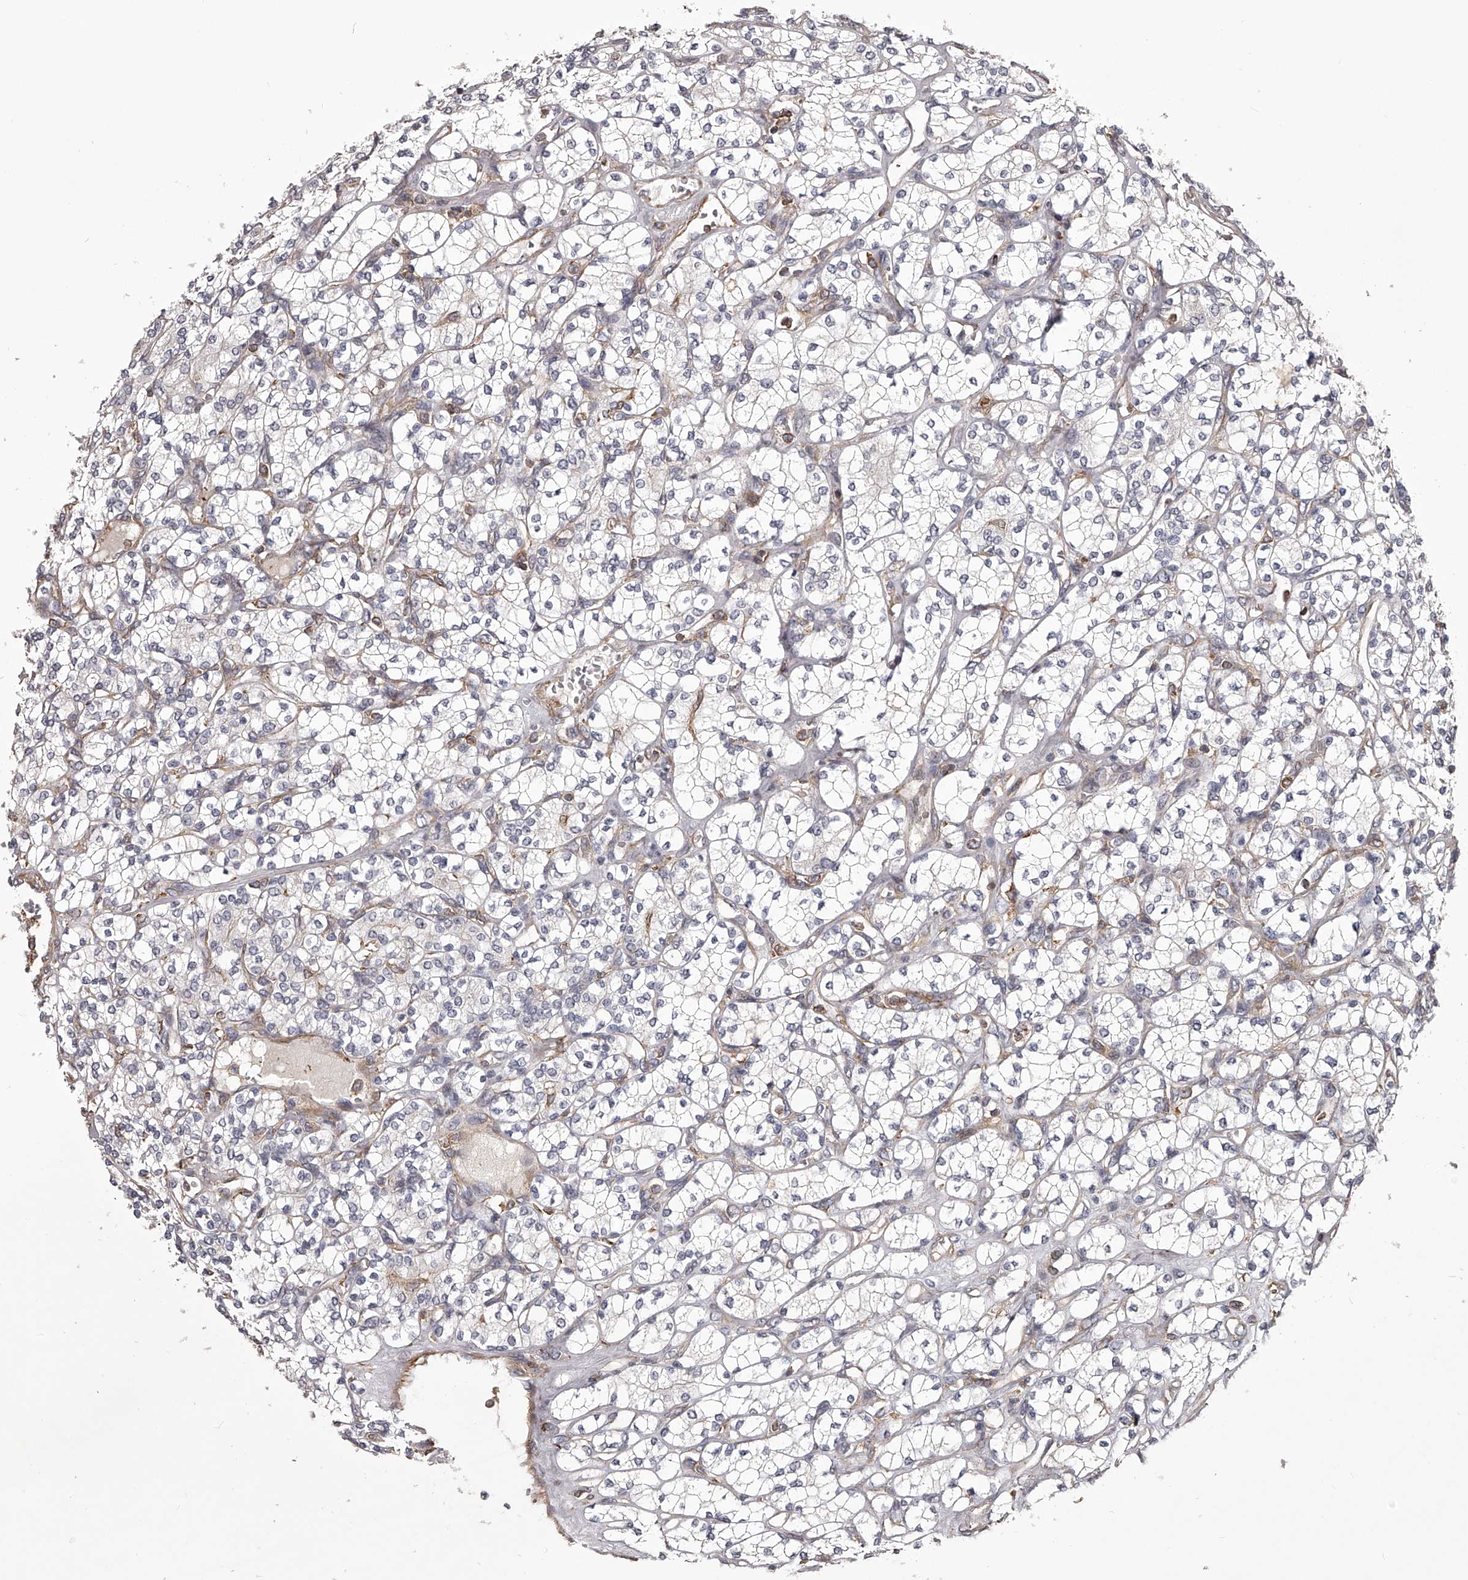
{"staining": {"intensity": "negative", "quantity": "none", "location": "none"}, "tissue": "renal cancer", "cell_type": "Tumor cells", "image_type": "cancer", "snomed": [{"axis": "morphology", "description": "Adenocarcinoma, NOS"}, {"axis": "topography", "description": "Kidney"}], "caption": "The image shows no significant positivity in tumor cells of adenocarcinoma (renal).", "gene": "RRP36", "patient": {"sex": "male", "age": 77}}